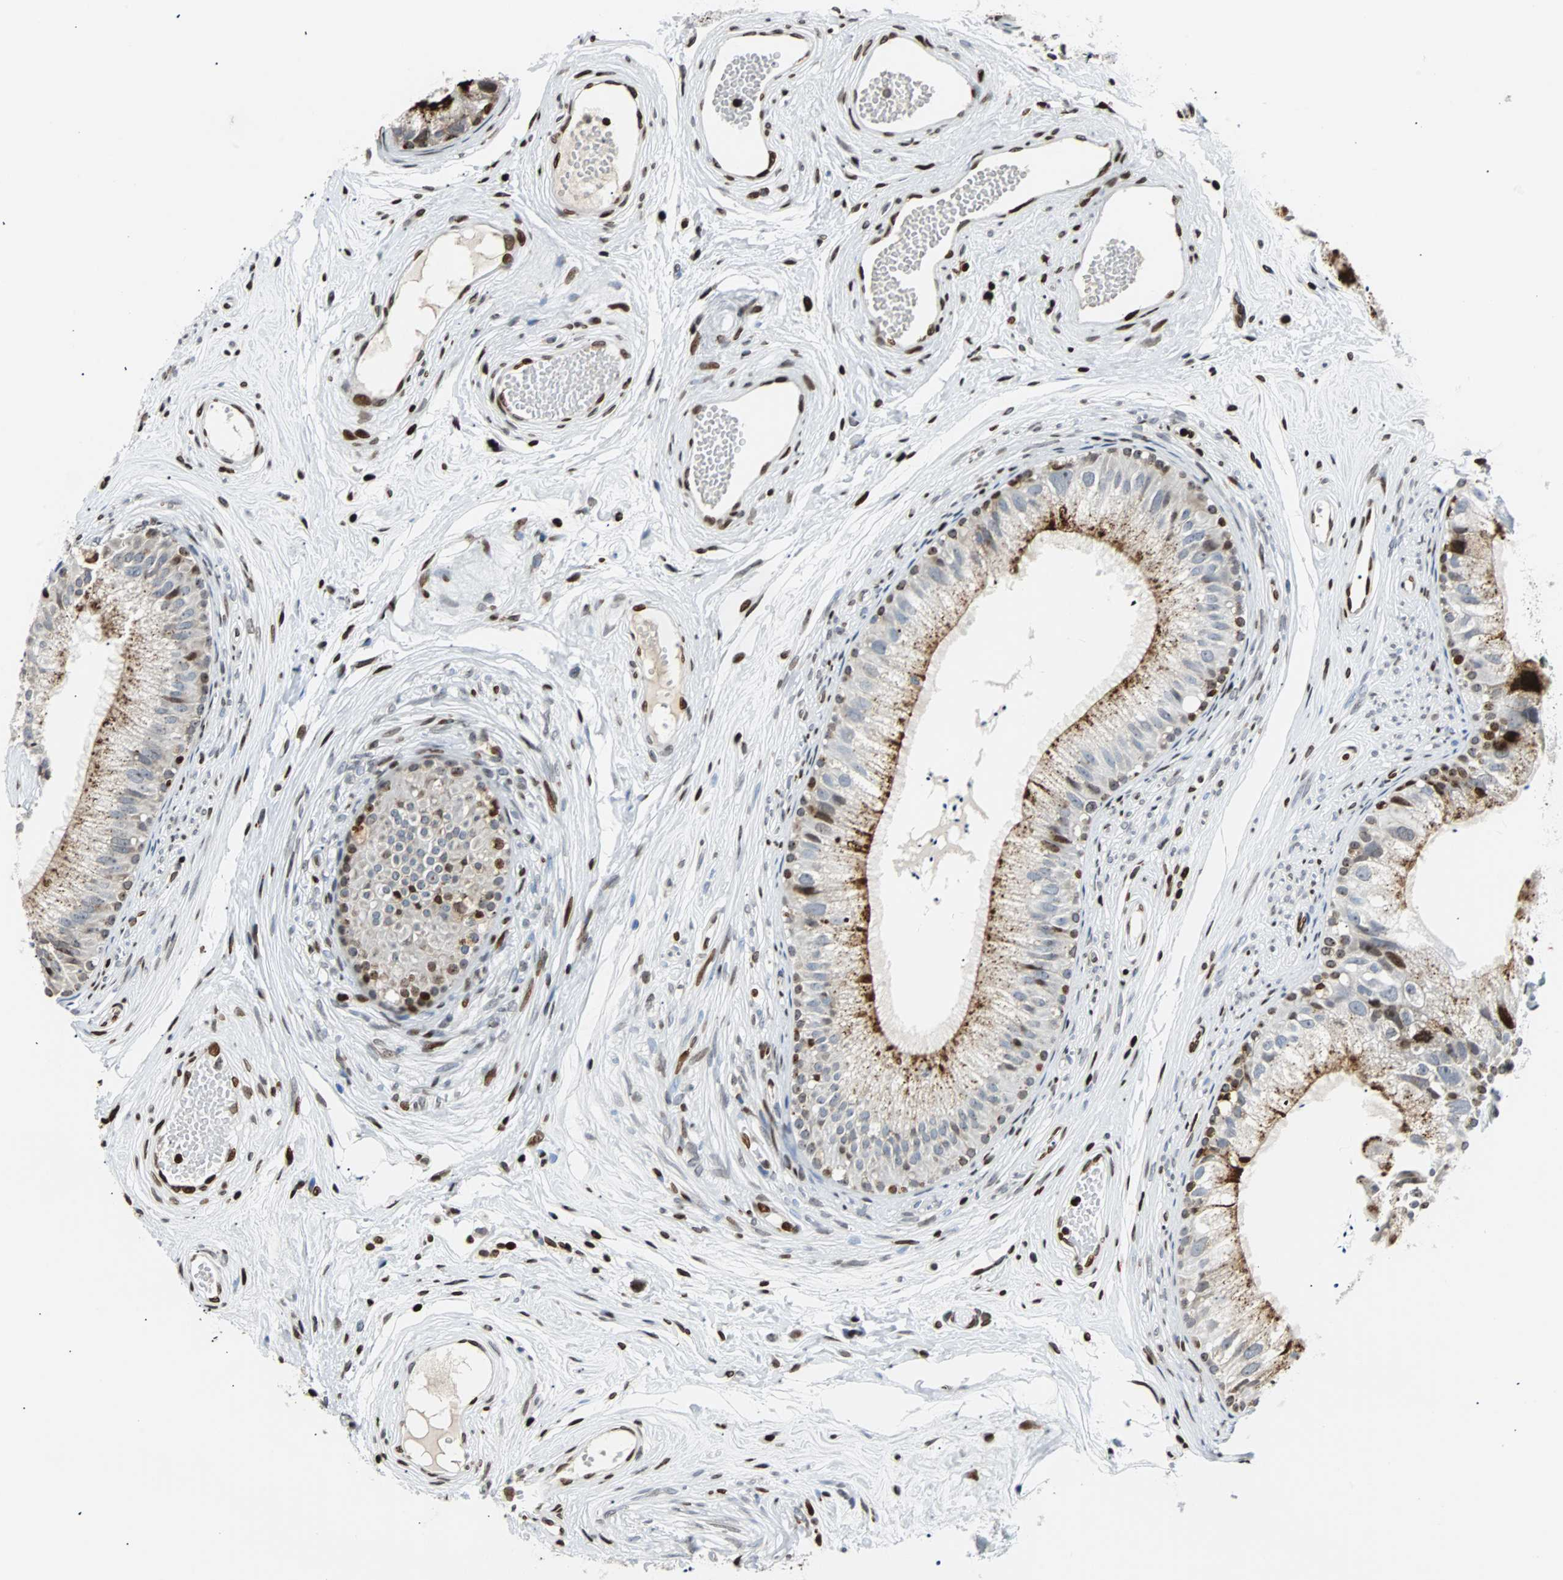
{"staining": {"intensity": "moderate", "quantity": ">75%", "location": "nuclear"}, "tissue": "epididymis", "cell_type": "Glandular cells", "image_type": "normal", "snomed": [{"axis": "morphology", "description": "Normal tissue, NOS"}, {"axis": "topography", "description": "Epididymis"}], "caption": "Brown immunohistochemical staining in normal human epididymis demonstrates moderate nuclear staining in approximately >75% of glandular cells. (DAB IHC with brightfield microscopy, high magnification).", "gene": "ZNF131", "patient": {"sex": "male", "age": 56}}